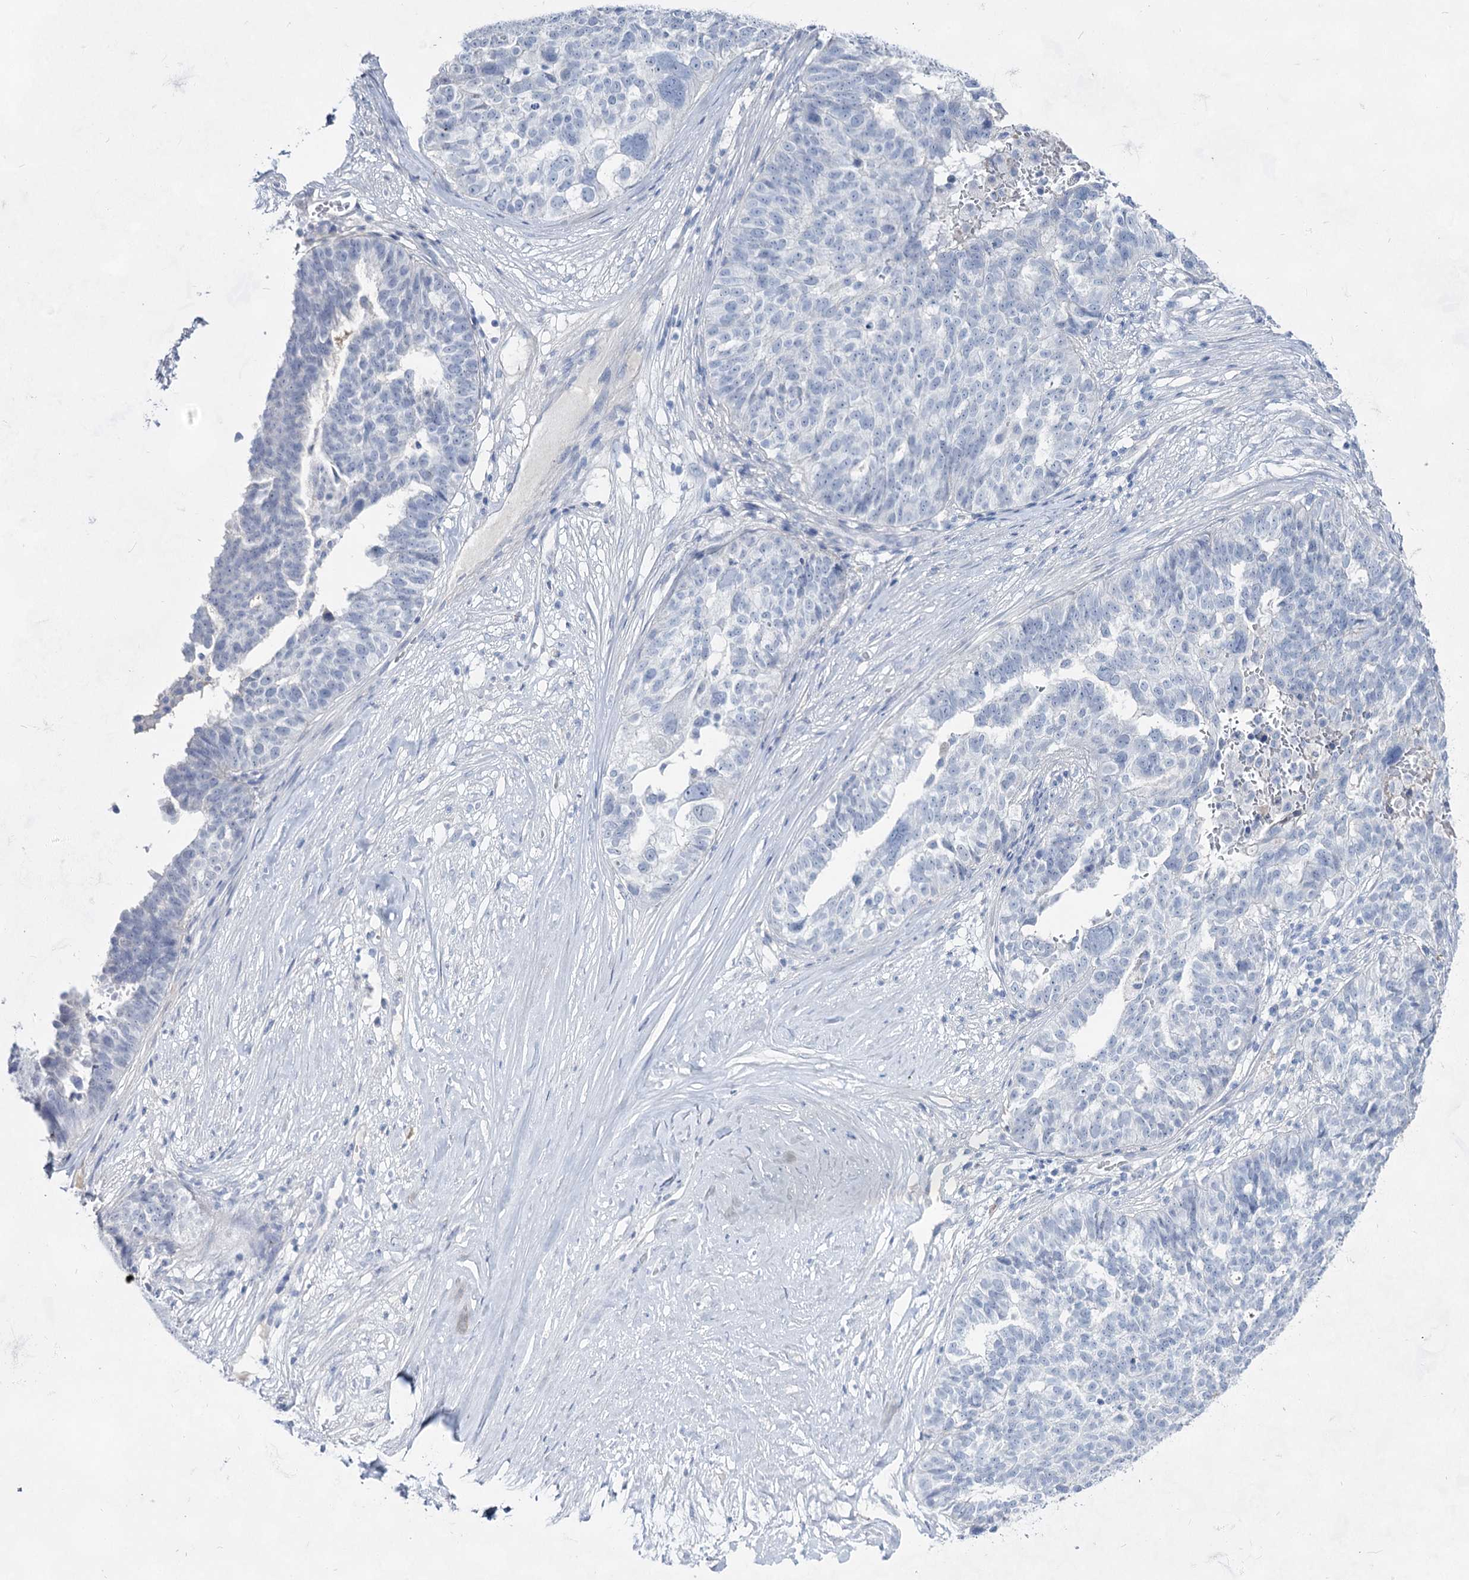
{"staining": {"intensity": "negative", "quantity": "none", "location": "none"}, "tissue": "ovarian cancer", "cell_type": "Tumor cells", "image_type": "cancer", "snomed": [{"axis": "morphology", "description": "Cystadenocarcinoma, serous, NOS"}, {"axis": "topography", "description": "Ovary"}], "caption": "Immunohistochemistry photomicrograph of neoplastic tissue: serous cystadenocarcinoma (ovarian) stained with DAB (3,3'-diaminobenzidine) shows no significant protein staining in tumor cells.", "gene": "ACRV1", "patient": {"sex": "female", "age": 59}}